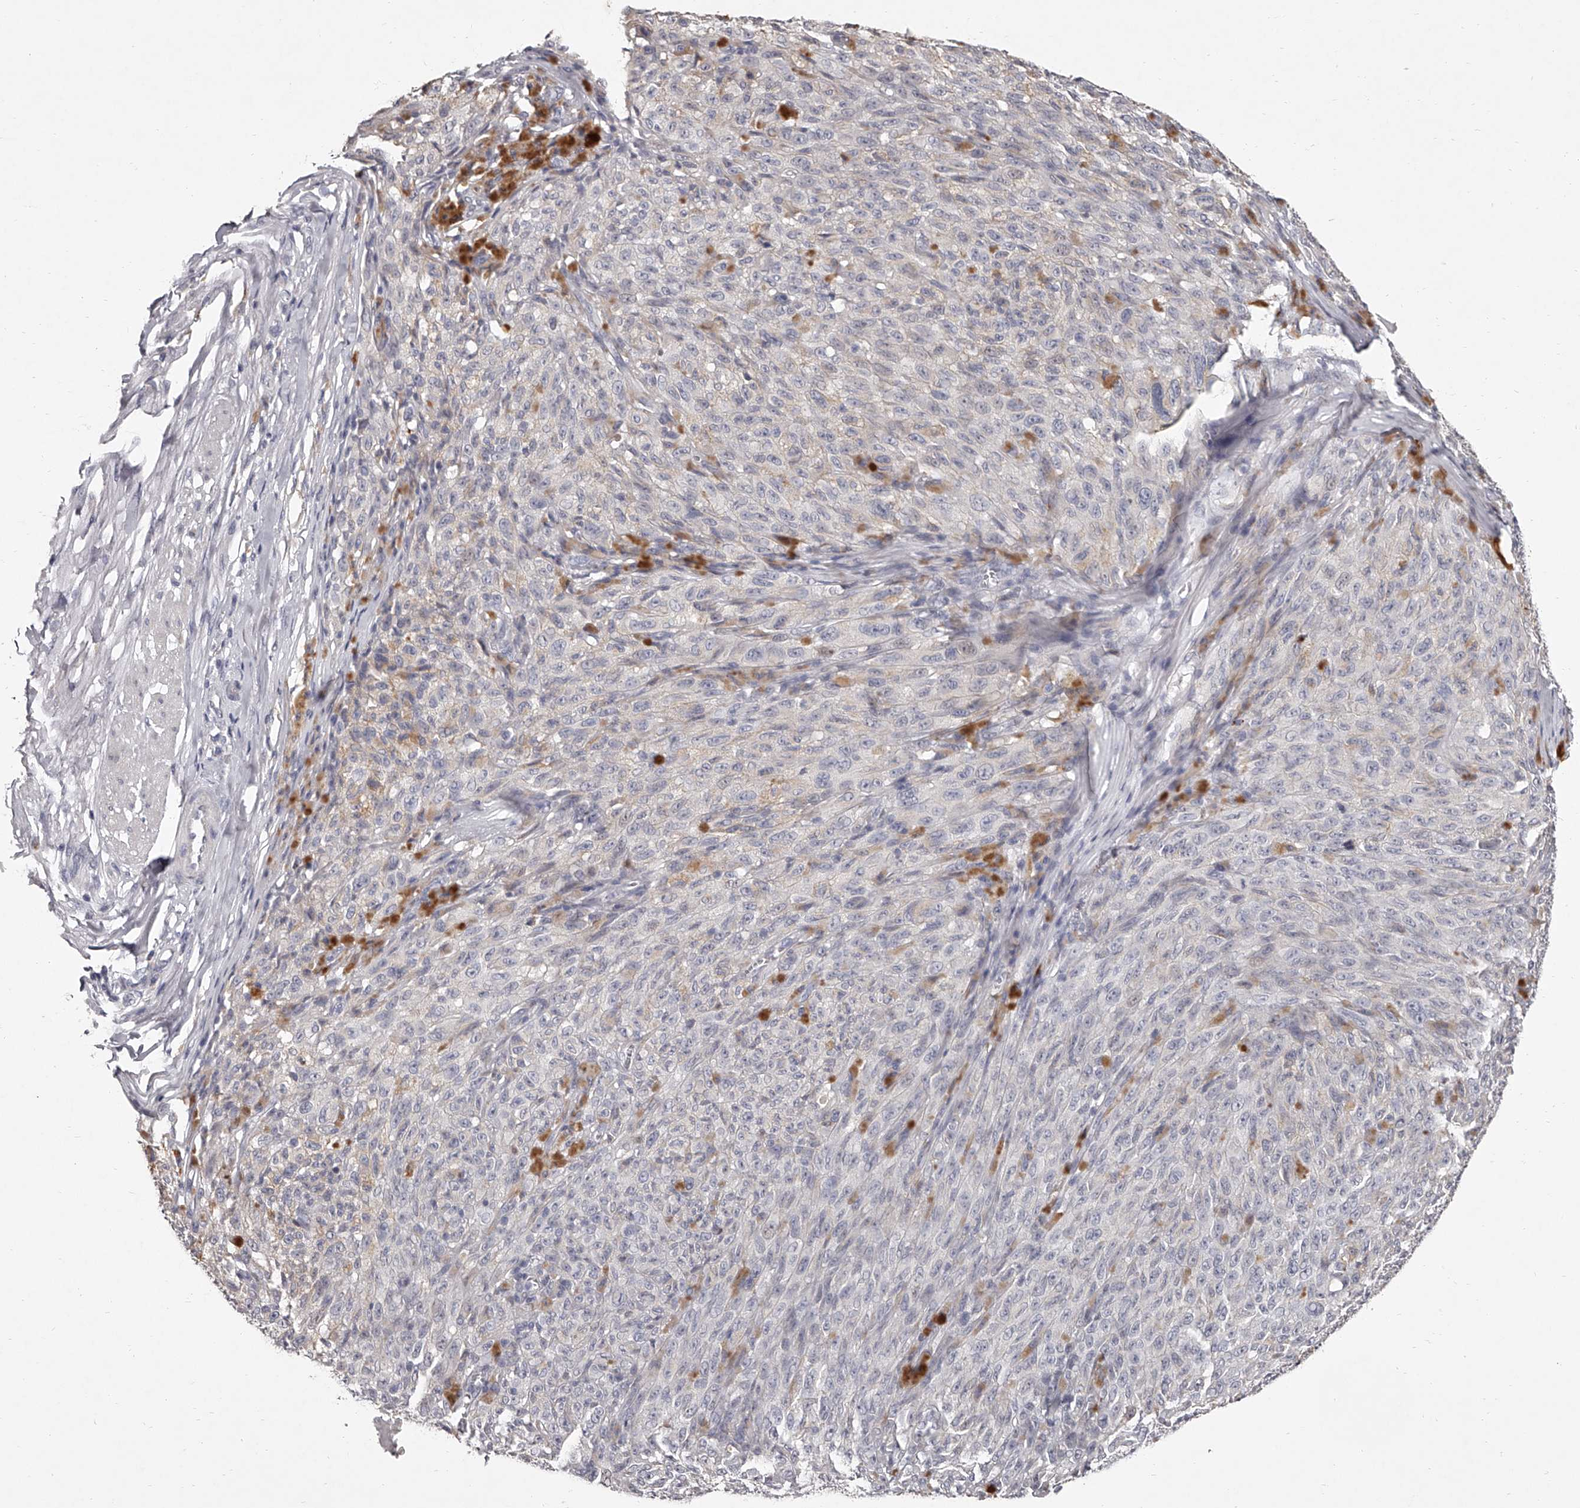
{"staining": {"intensity": "negative", "quantity": "none", "location": "none"}, "tissue": "melanoma", "cell_type": "Tumor cells", "image_type": "cancer", "snomed": [{"axis": "morphology", "description": "Malignant melanoma, NOS"}, {"axis": "topography", "description": "Skin"}], "caption": "This is an IHC image of melanoma. There is no staining in tumor cells.", "gene": "NT5DC1", "patient": {"sex": "female", "age": 82}}